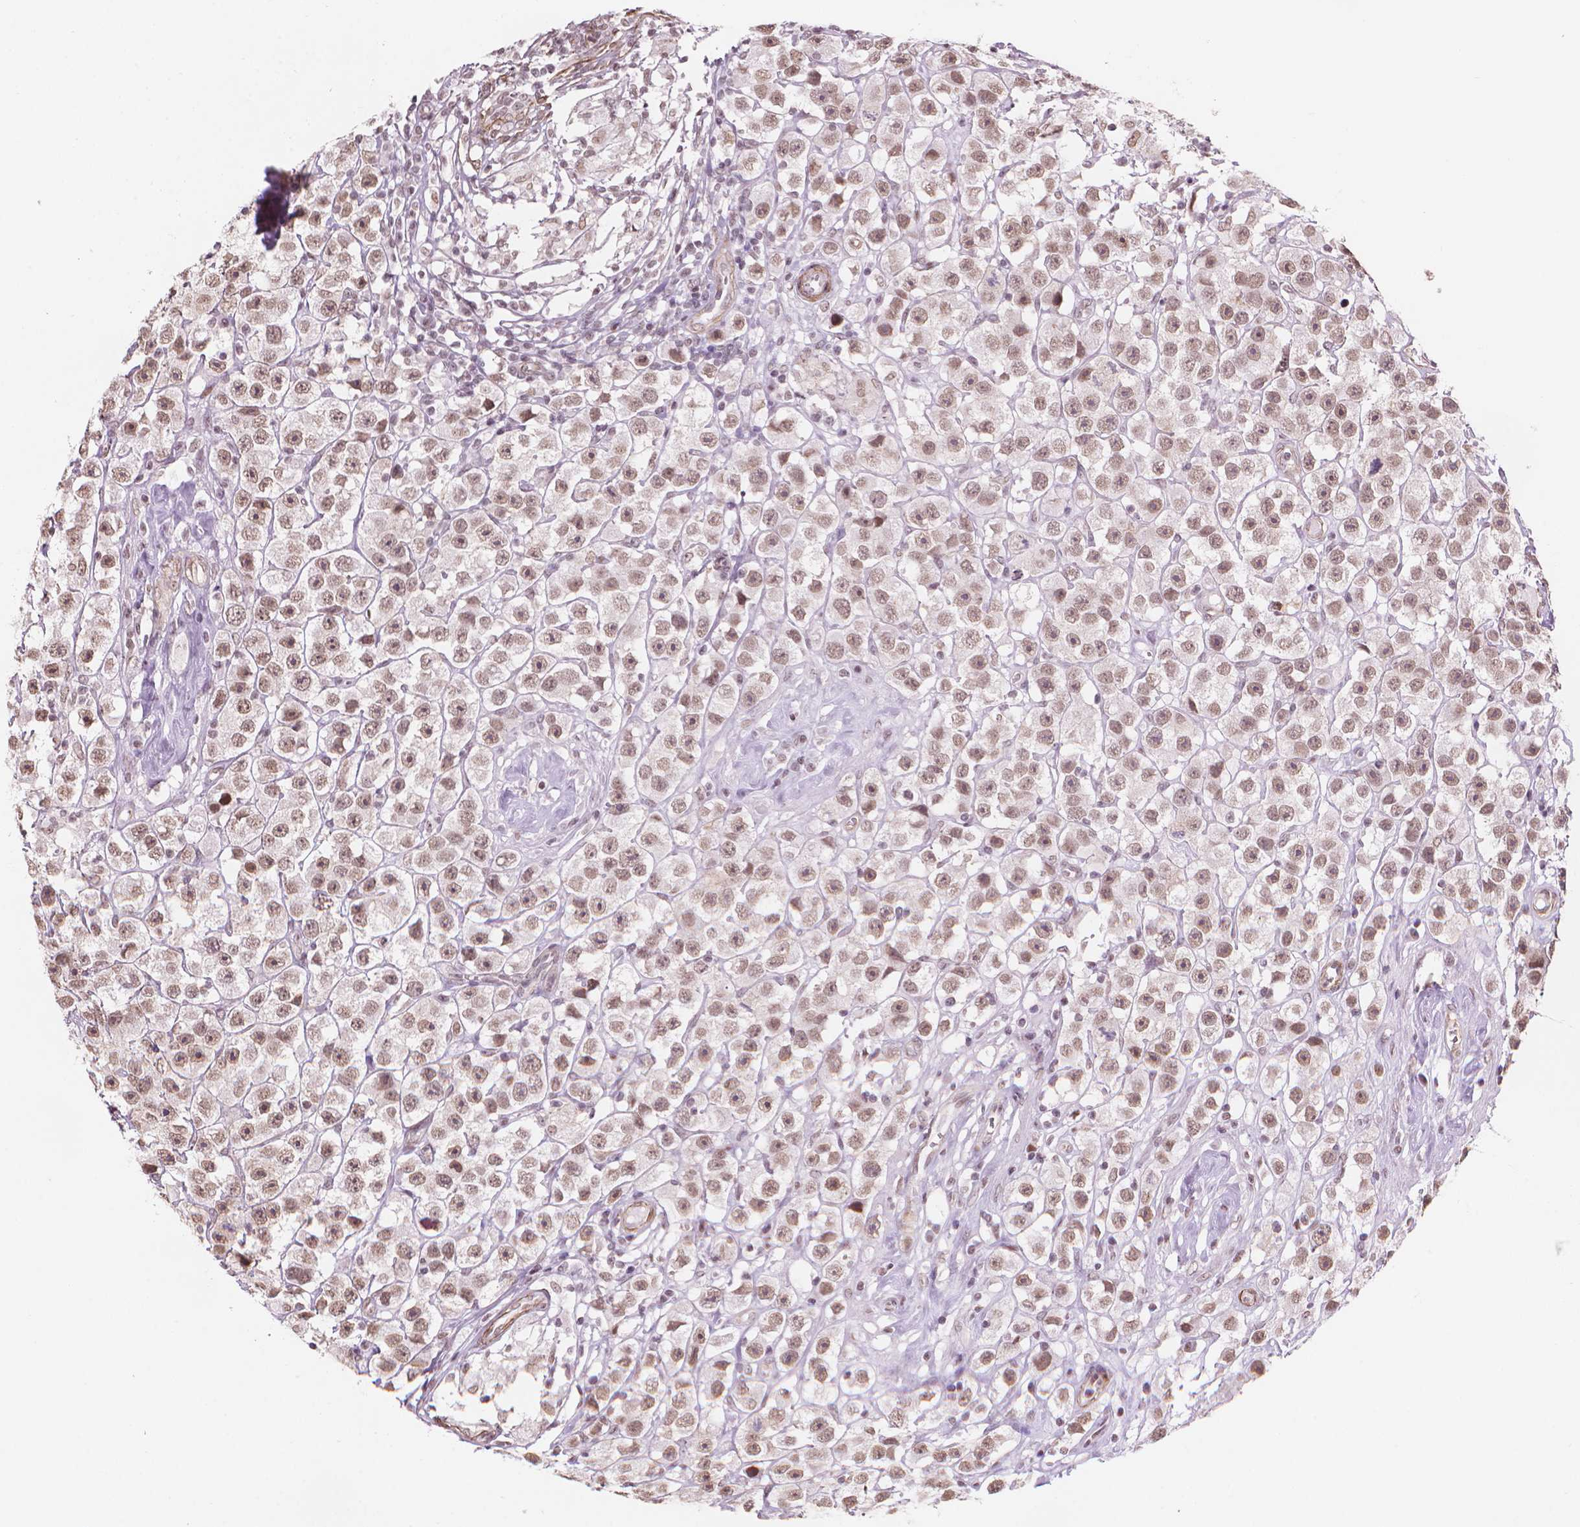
{"staining": {"intensity": "moderate", "quantity": ">75%", "location": "nuclear"}, "tissue": "testis cancer", "cell_type": "Tumor cells", "image_type": "cancer", "snomed": [{"axis": "morphology", "description": "Seminoma, NOS"}, {"axis": "topography", "description": "Testis"}], "caption": "Human testis cancer (seminoma) stained with a brown dye displays moderate nuclear positive staining in approximately >75% of tumor cells.", "gene": "HOXD4", "patient": {"sex": "male", "age": 45}}